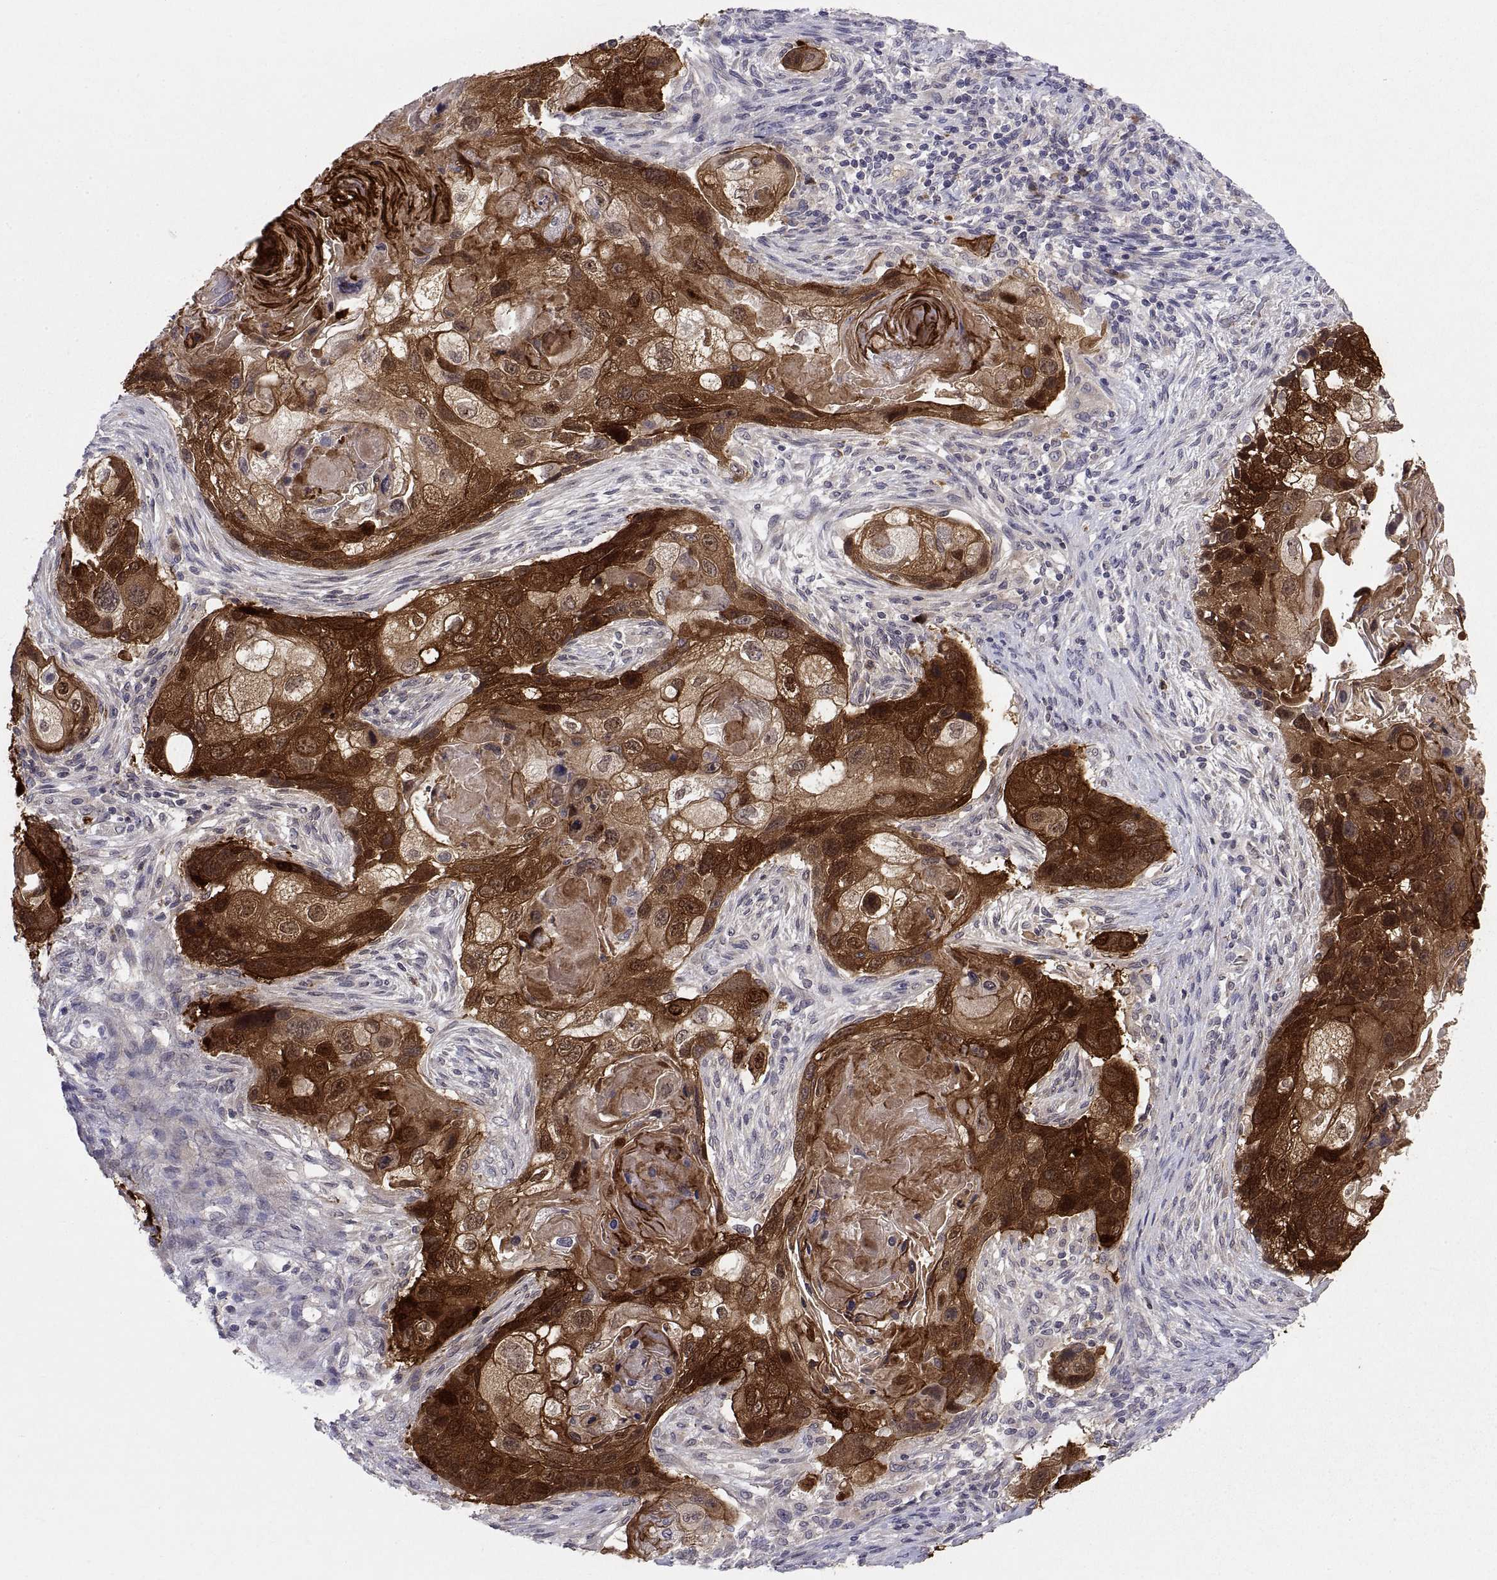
{"staining": {"intensity": "strong", "quantity": ">75%", "location": "cytoplasmic/membranous"}, "tissue": "lung cancer", "cell_type": "Tumor cells", "image_type": "cancer", "snomed": [{"axis": "morphology", "description": "Squamous cell carcinoma, NOS"}, {"axis": "topography", "description": "Lung"}], "caption": "An immunohistochemistry photomicrograph of neoplastic tissue is shown. Protein staining in brown labels strong cytoplasmic/membranous positivity in lung cancer within tumor cells.", "gene": "PKP1", "patient": {"sex": "male", "age": 69}}